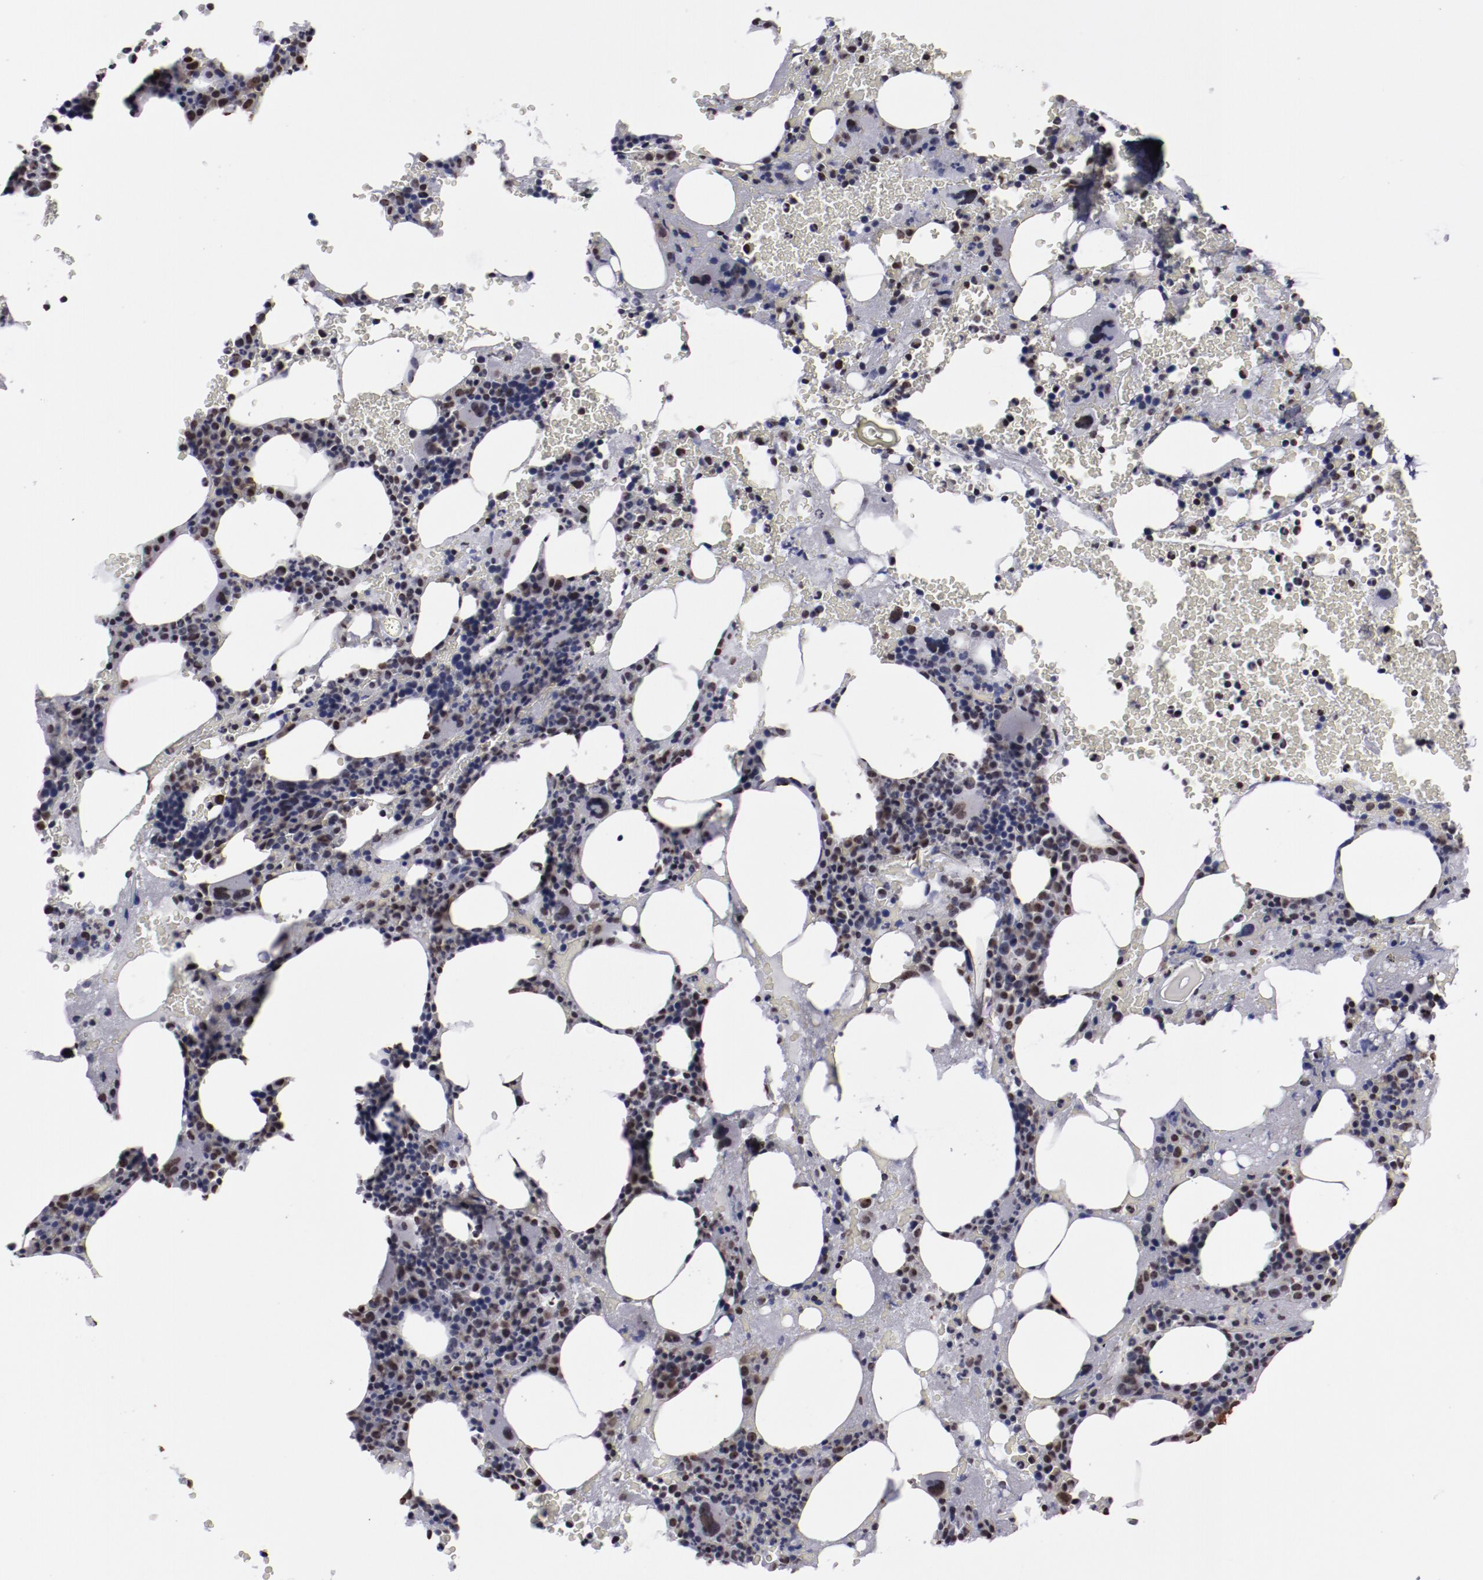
{"staining": {"intensity": "strong", "quantity": ">75%", "location": "nuclear"}, "tissue": "bone marrow", "cell_type": "Hematopoietic cells", "image_type": "normal", "snomed": [{"axis": "morphology", "description": "Normal tissue, NOS"}, {"axis": "topography", "description": "Bone marrow"}], "caption": "Protein staining shows strong nuclear expression in approximately >75% of hematopoietic cells in unremarkable bone marrow. The protein is stained brown, and the nuclei are stained in blue (DAB (3,3'-diaminobenzidine) IHC with brightfield microscopy, high magnification).", "gene": "HNRNPA1L3", "patient": {"sex": "male", "age": 82}}